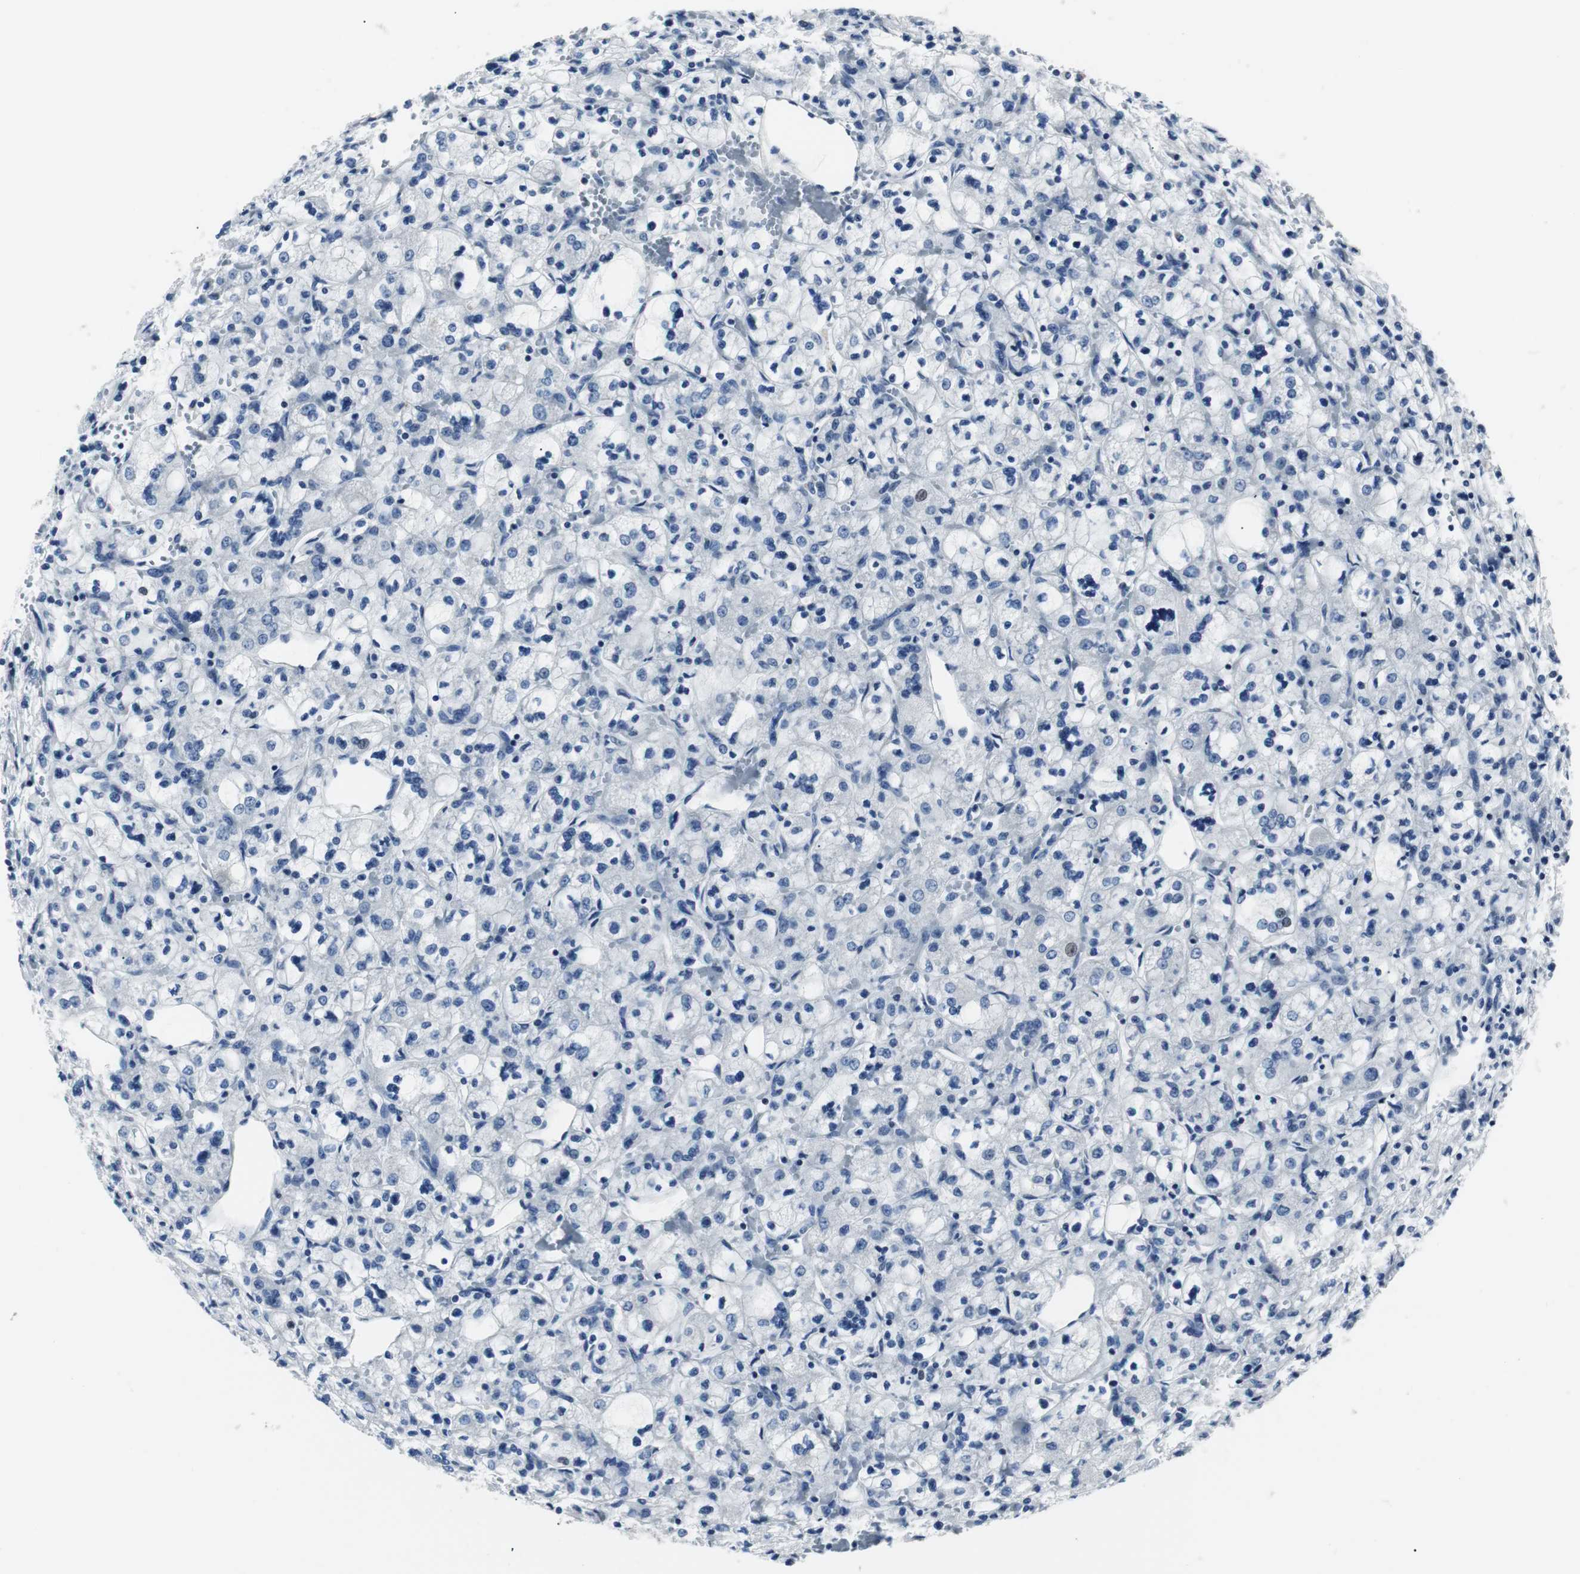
{"staining": {"intensity": "negative", "quantity": "none", "location": "none"}, "tissue": "renal cancer", "cell_type": "Tumor cells", "image_type": "cancer", "snomed": [{"axis": "morphology", "description": "Adenocarcinoma, NOS"}, {"axis": "topography", "description": "Kidney"}], "caption": "Renal cancer stained for a protein using IHC shows no expression tumor cells.", "gene": "MTA1", "patient": {"sex": "female", "age": 83}}